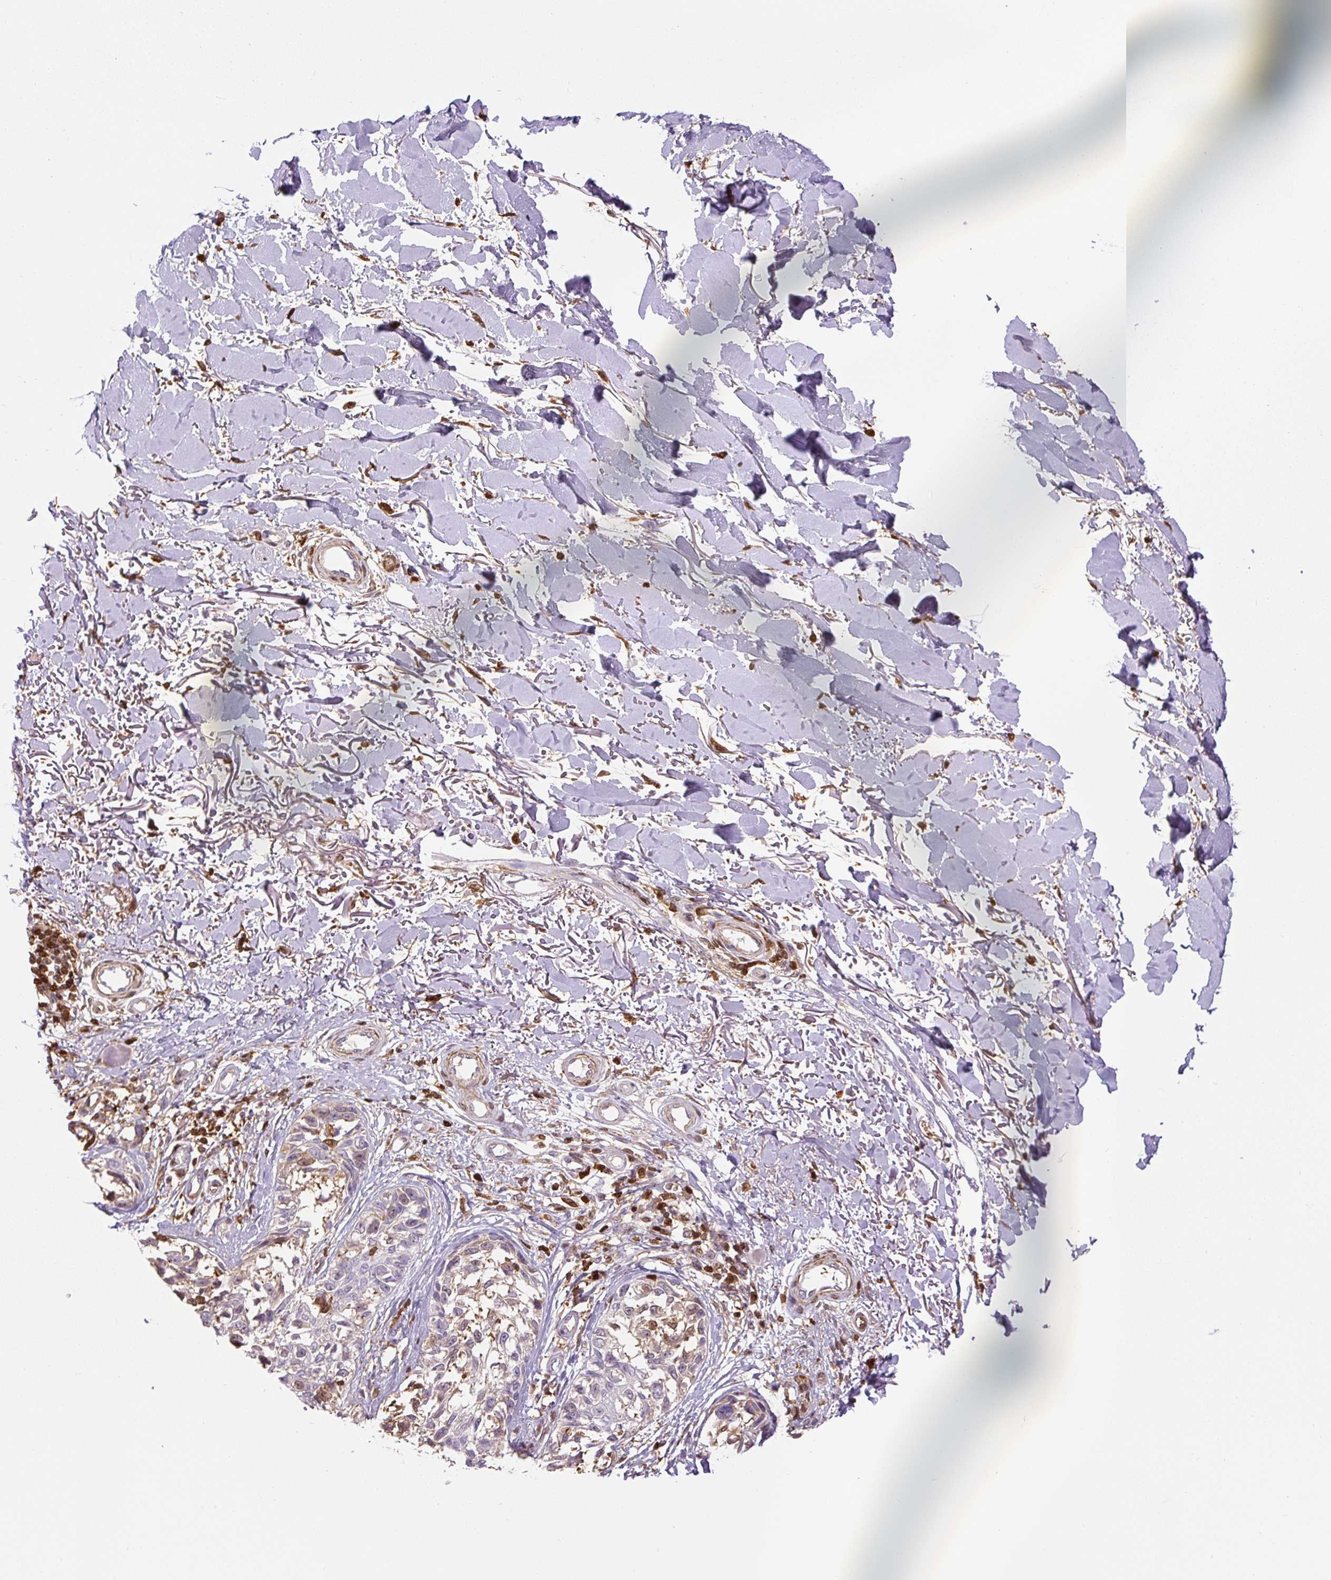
{"staining": {"intensity": "negative", "quantity": "none", "location": "none"}, "tissue": "melanoma", "cell_type": "Tumor cells", "image_type": "cancer", "snomed": [{"axis": "morphology", "description": "Malignant melanoma, NOS"}, {"axis": "topography", "description": "Skin"}], "caption": "This photomicrograph is of malignant melanoma stained with IHC to label a protein in brown with the nuclei are counter-stained blue. There is no staining in tumor cells.", "gene": "S100A4", "patient": {"sex": "male", "age": 73}}